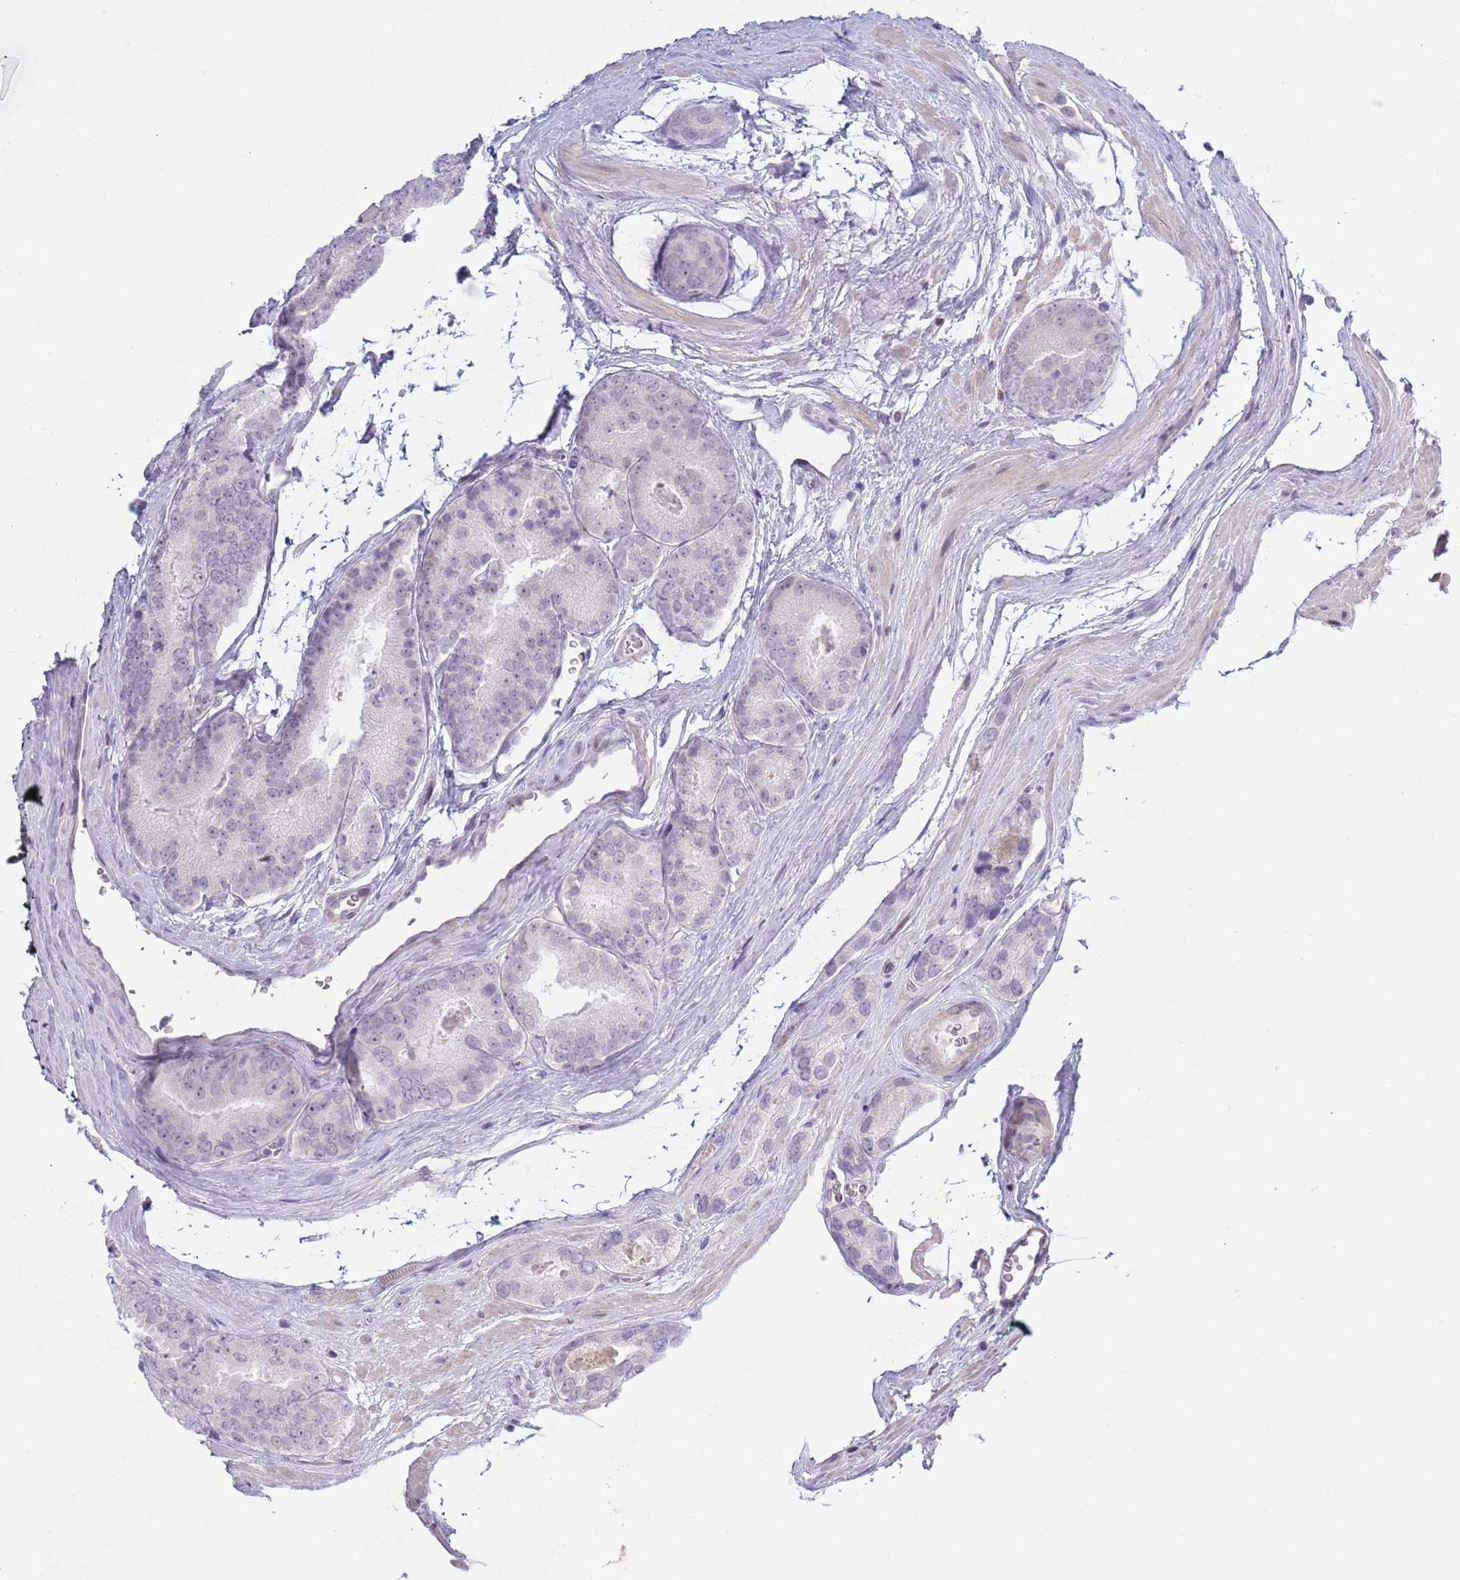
{"staining": {"intensity": "negative", "quantity": "none", "location": "none"}, "tissue": "prostate cancer", "cell_type": "Tumor cells", "image_type": "cancer", "snomed": [{"axis": "morphology", "description": "Adenocarcinoma, High grade"}, {"axis": "topography", "description": "Prostate"}], "caption": "Immunohistochemistry (IHC) of prostate cancer (high-grade adenocarcinoma) reveals no staining in tumor cells.", "gene": "MFSD10", "patient": {"sex": "male", "age": 72}}